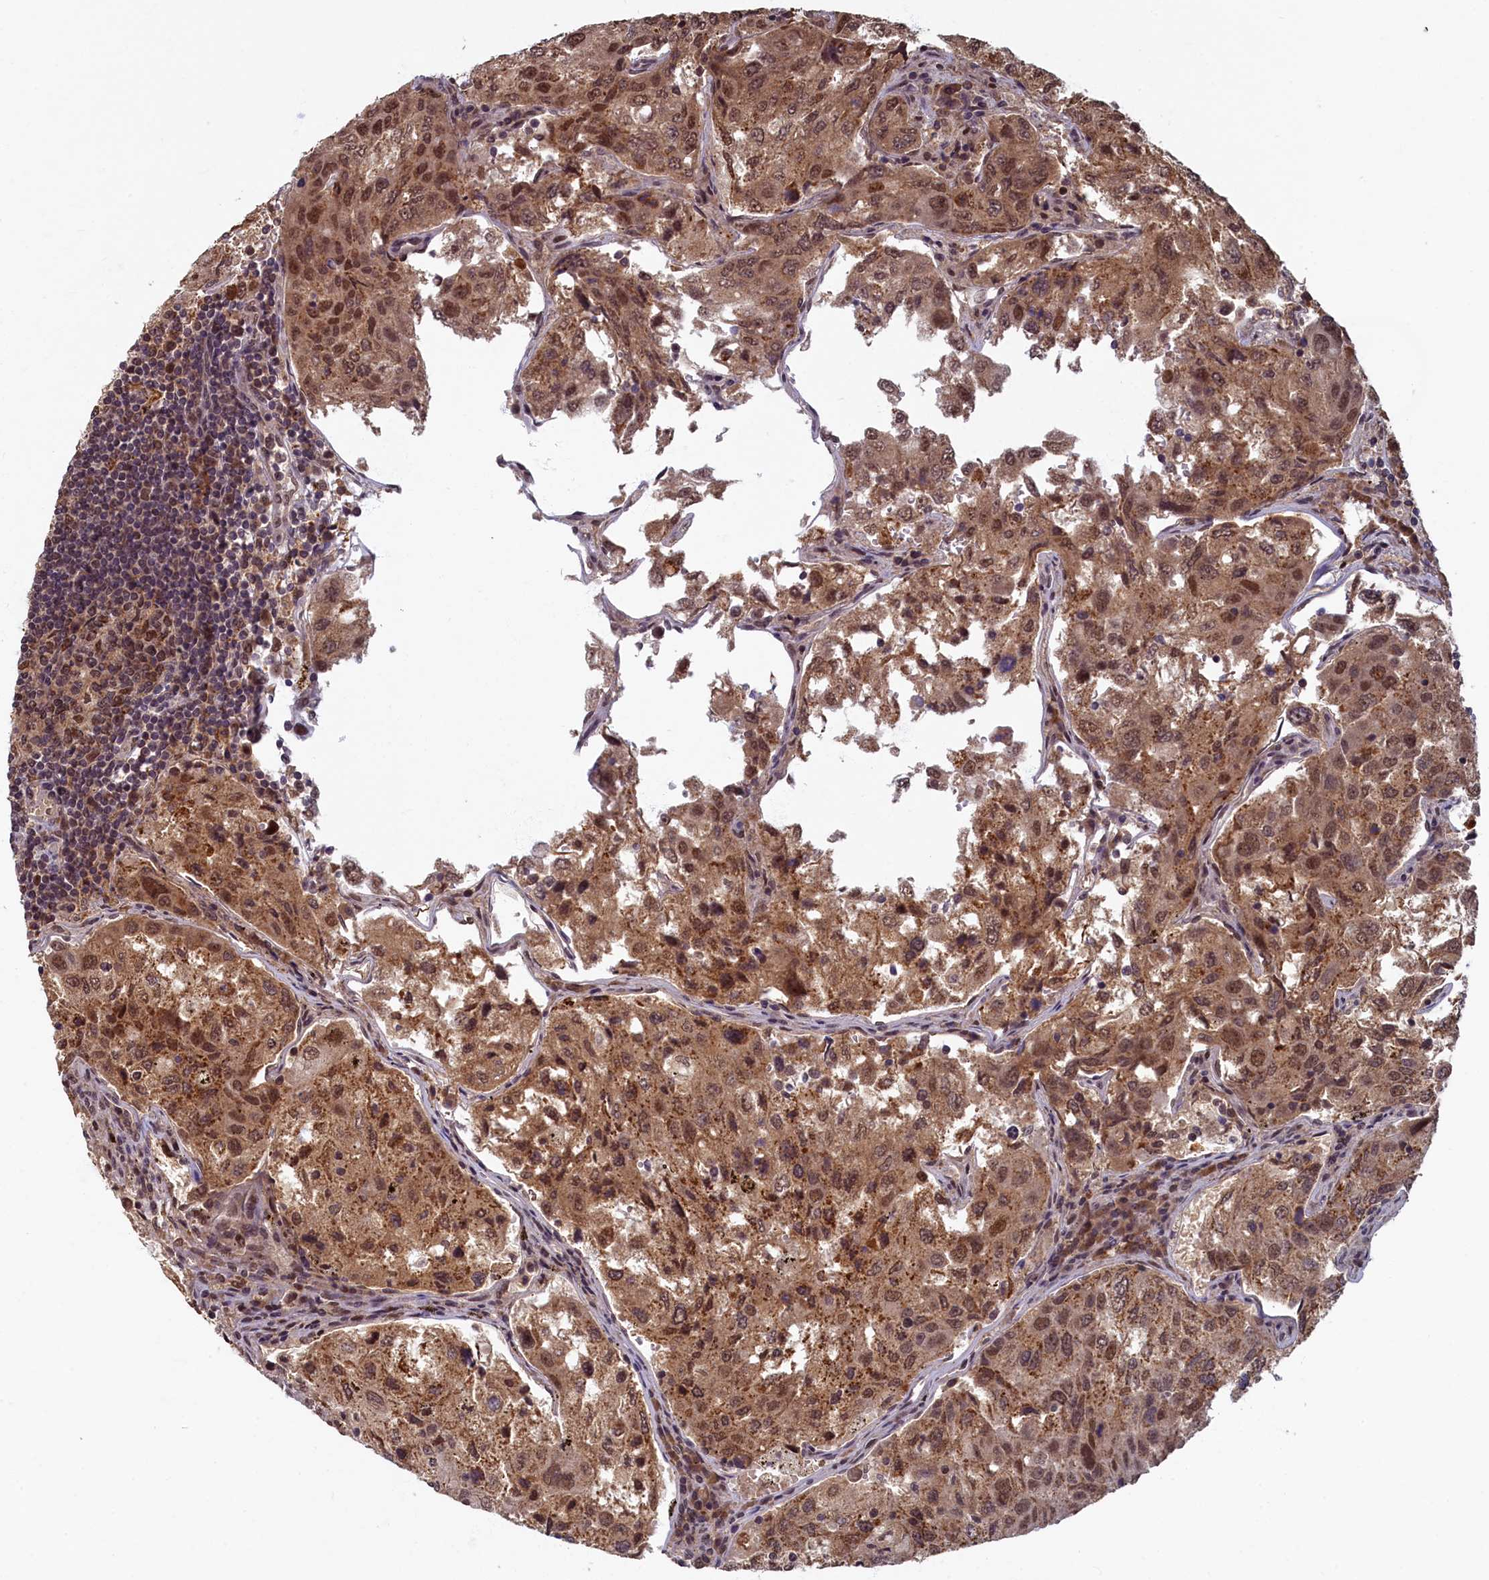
{"staining": {"intensity": "moderate", "quantity": ">75%", "location": "cytoplasmic/membranous,nuclear"}, "tissue": "urothelial cancer", "cell_type": "Tumor cells", "image_type": "cancer", "snomed": [{"axis": "morphology", "description": "Urothelial carcinoma, High grade"}, {"axis": "topography", "description": "Lymph node"}, {"axis": "topography", "description": "Urinary bladder"}], "caption": "Protein expression analysis of high-grade urothelial carcinoma shows moderate cytoplasmic/membranous and nuclear staining in about >75% of tumor cells.", "gene": "BRCA1", "patient": {"sex": "male", "age": 51}}